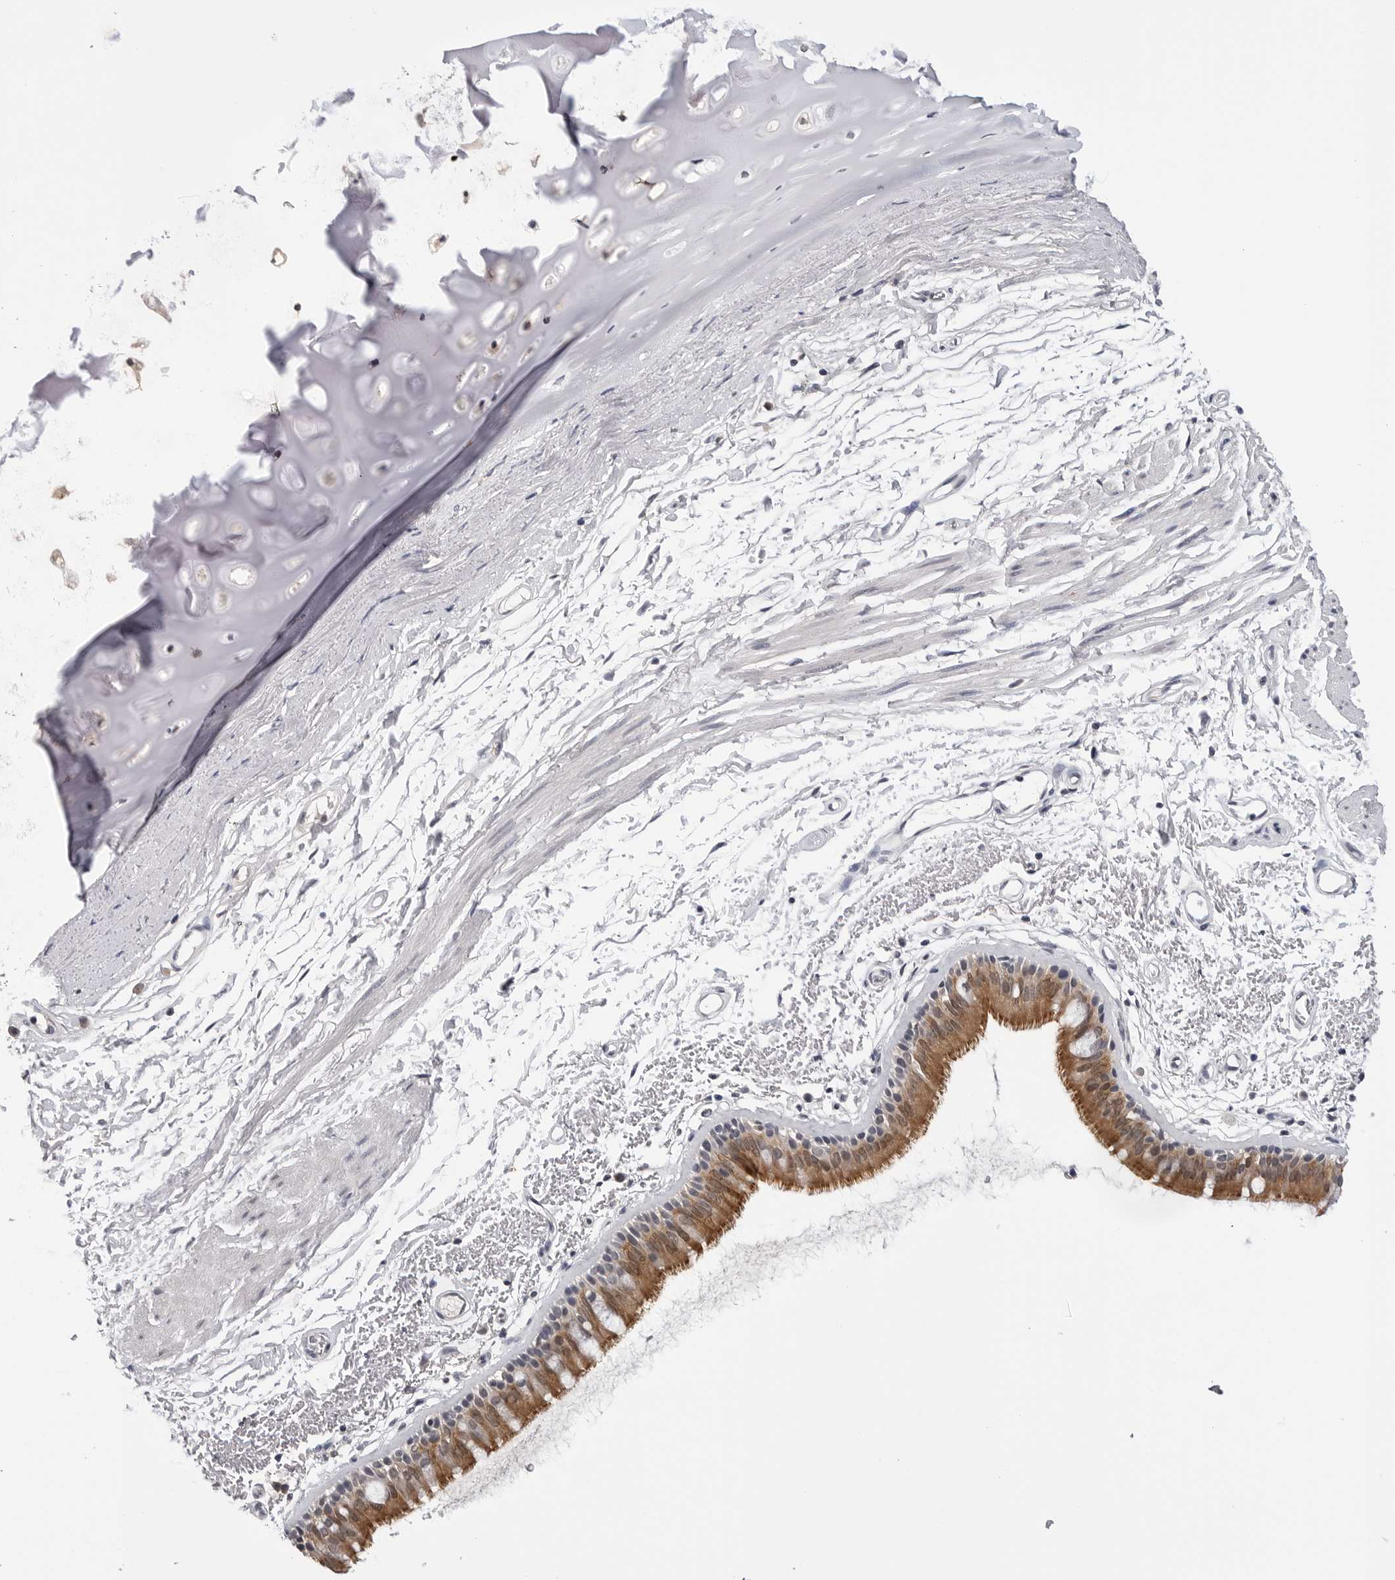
{"staining": {"intensity": "moderate", "quantity": "25%-75%", "location": "cytoplasmic/membranous,nuclear"}, "tissue": "bronchus", "cell_type": "Respiratory epithelial cells", "image_type": "normal", "snomed": [{"axis": "morphology", "description": "Normal tissue, NOS"}, {"axis": "topography", "description": "Lymph node"}, {"axis": "topography", "description": "Bronchus"}], "caption": "Human bronchus stained for a protein (brown) reveals moderate cytoplasmic/membranous,nuclear positive expression in approximately 25%-75% of respiratory epithelial cells.", "gene": "CDK20", "patient": {"sex": "female", "age": 70}}